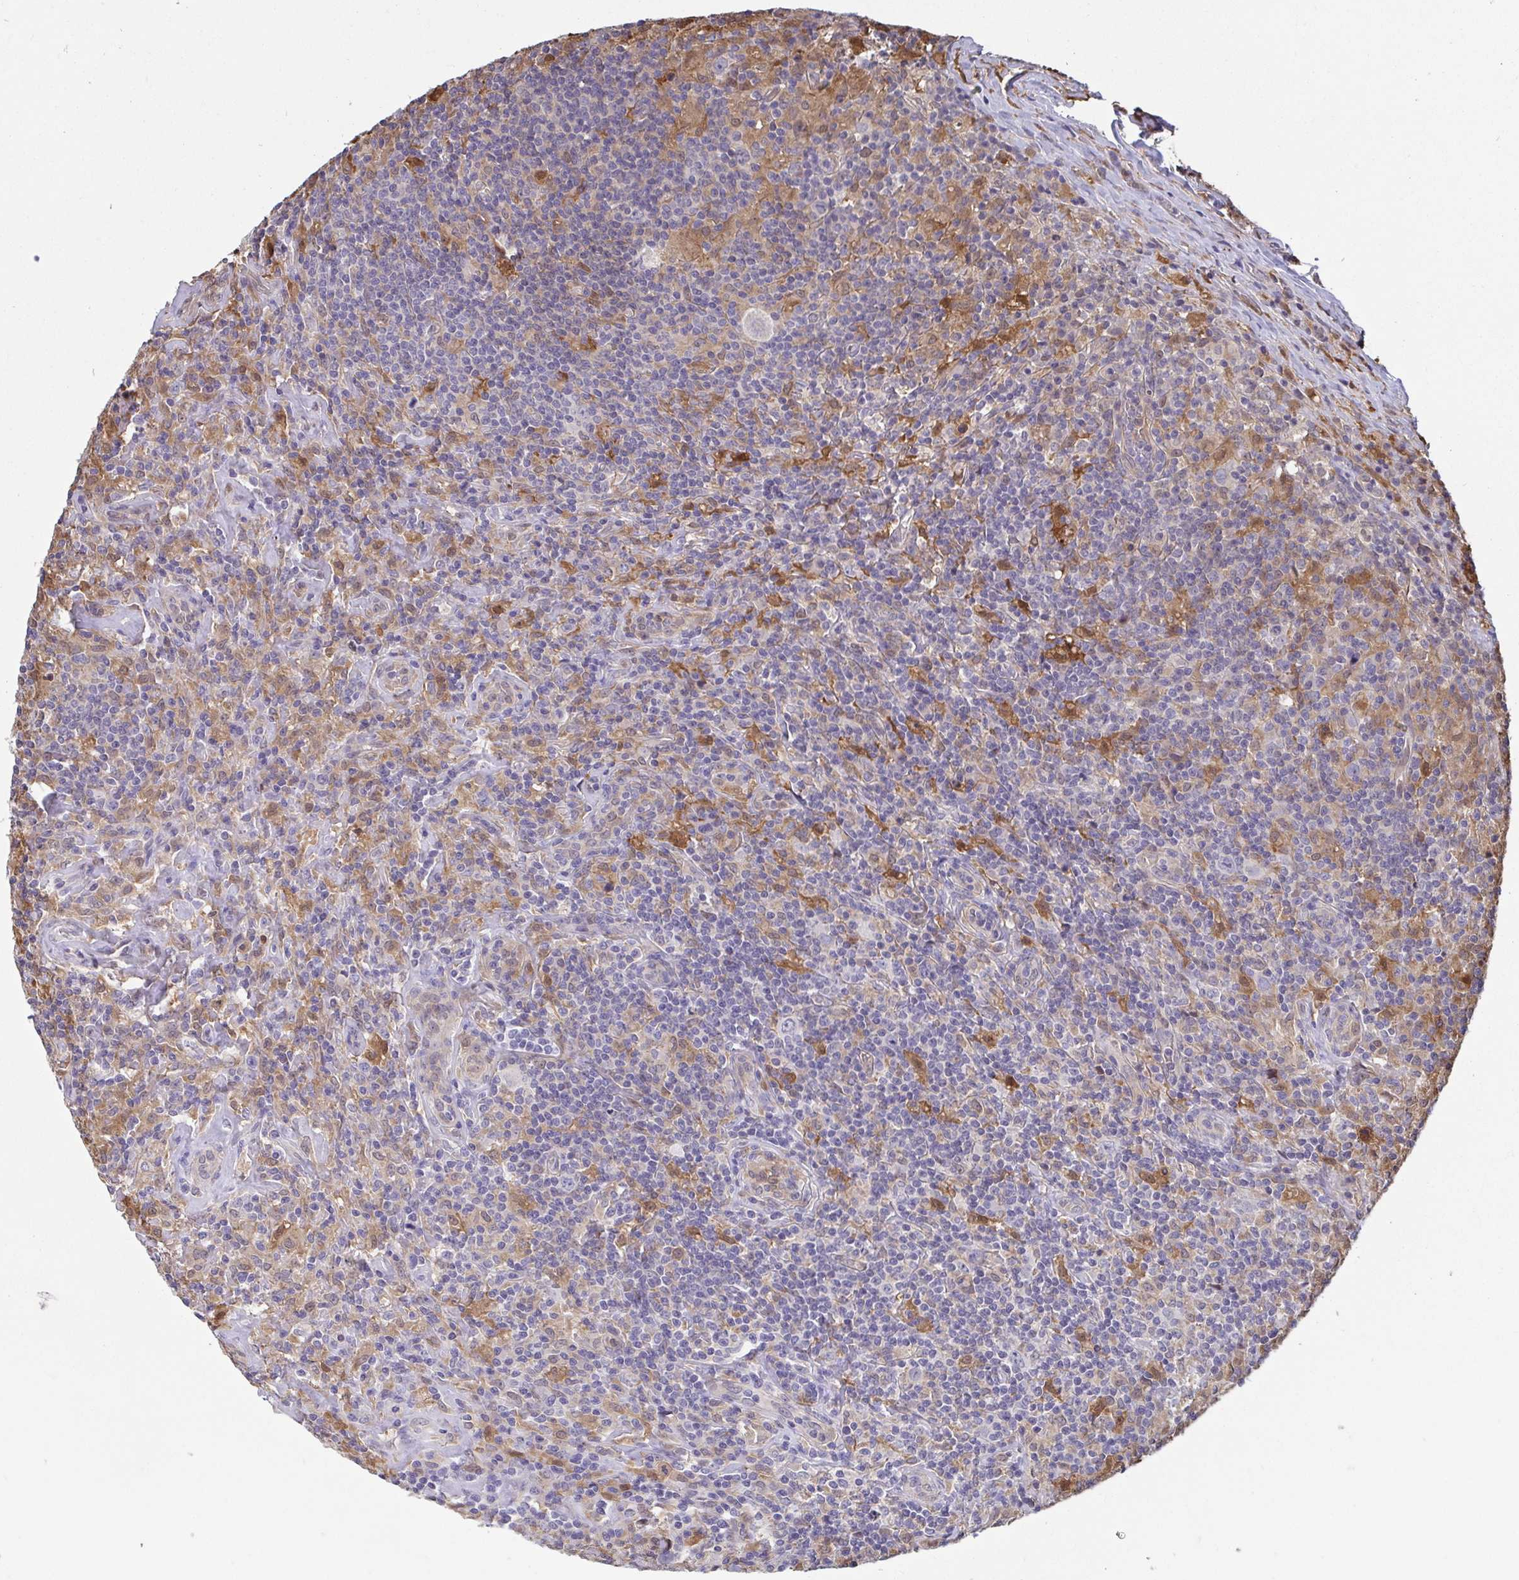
{"staining": {"intensity": "negative", "quantity": "none", "location": "none"}, "tissue": "lymphoma", "cell_type": "Tumor cells", "image_type": "cancer", "snomed": [{"axis": "morphology", "description": "Hodgkin's disease, NOS"}, {"axis": "morphology", "description": "Hodgkin's lymphoma, nodular sclerosis"}, {"axis": "topography", "description": "Lymph node"}], "caption": "Lymphoma was stained to show a protein in brown. There is no significant positivity in tumor cells. (DAB (3,3'-diaminobenzidine) immunohistochemistry (IHC) with hematoxylin counter stain).", "gene": "IDH1", "patient": {"sex": "female", "age": 10}}